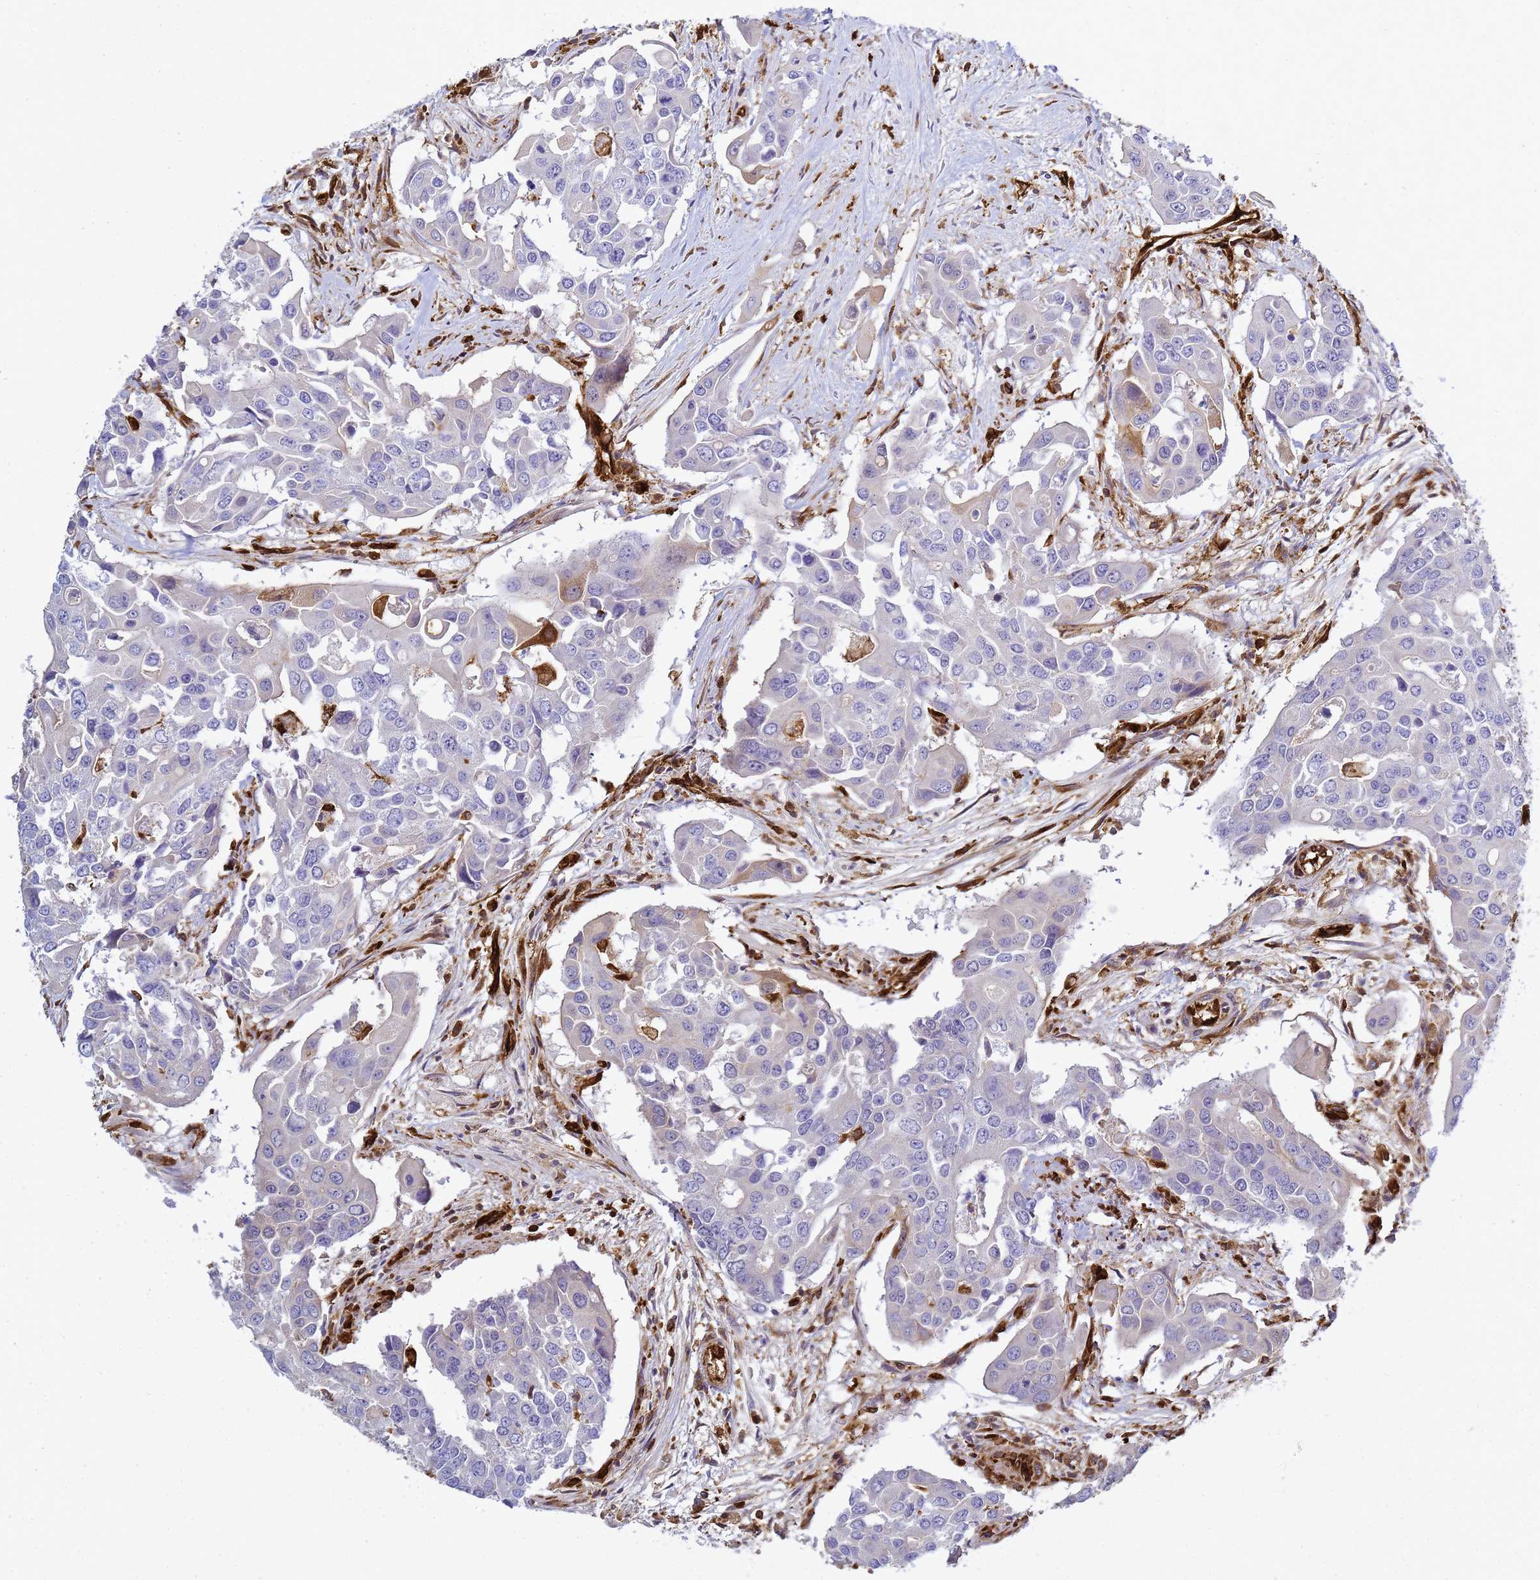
{"staining": {"intensity": "negative", "quantity": "none", "location": "none"}, "tissue": "colorectal cancer", "cell_type": "Tumor cells", "image_type": "cancer", "snomed": [{"axis": "morphology", "description": "Adenocarcinoma, NOS"}, {"axis": "topography", "description": "Colon"}], "caption": "There is no significant expression in tumor cells of adenocarcinoma (colorectal).", "gene": "ZBTB8OS", "patient": {"sex": "male", "age": 77}}